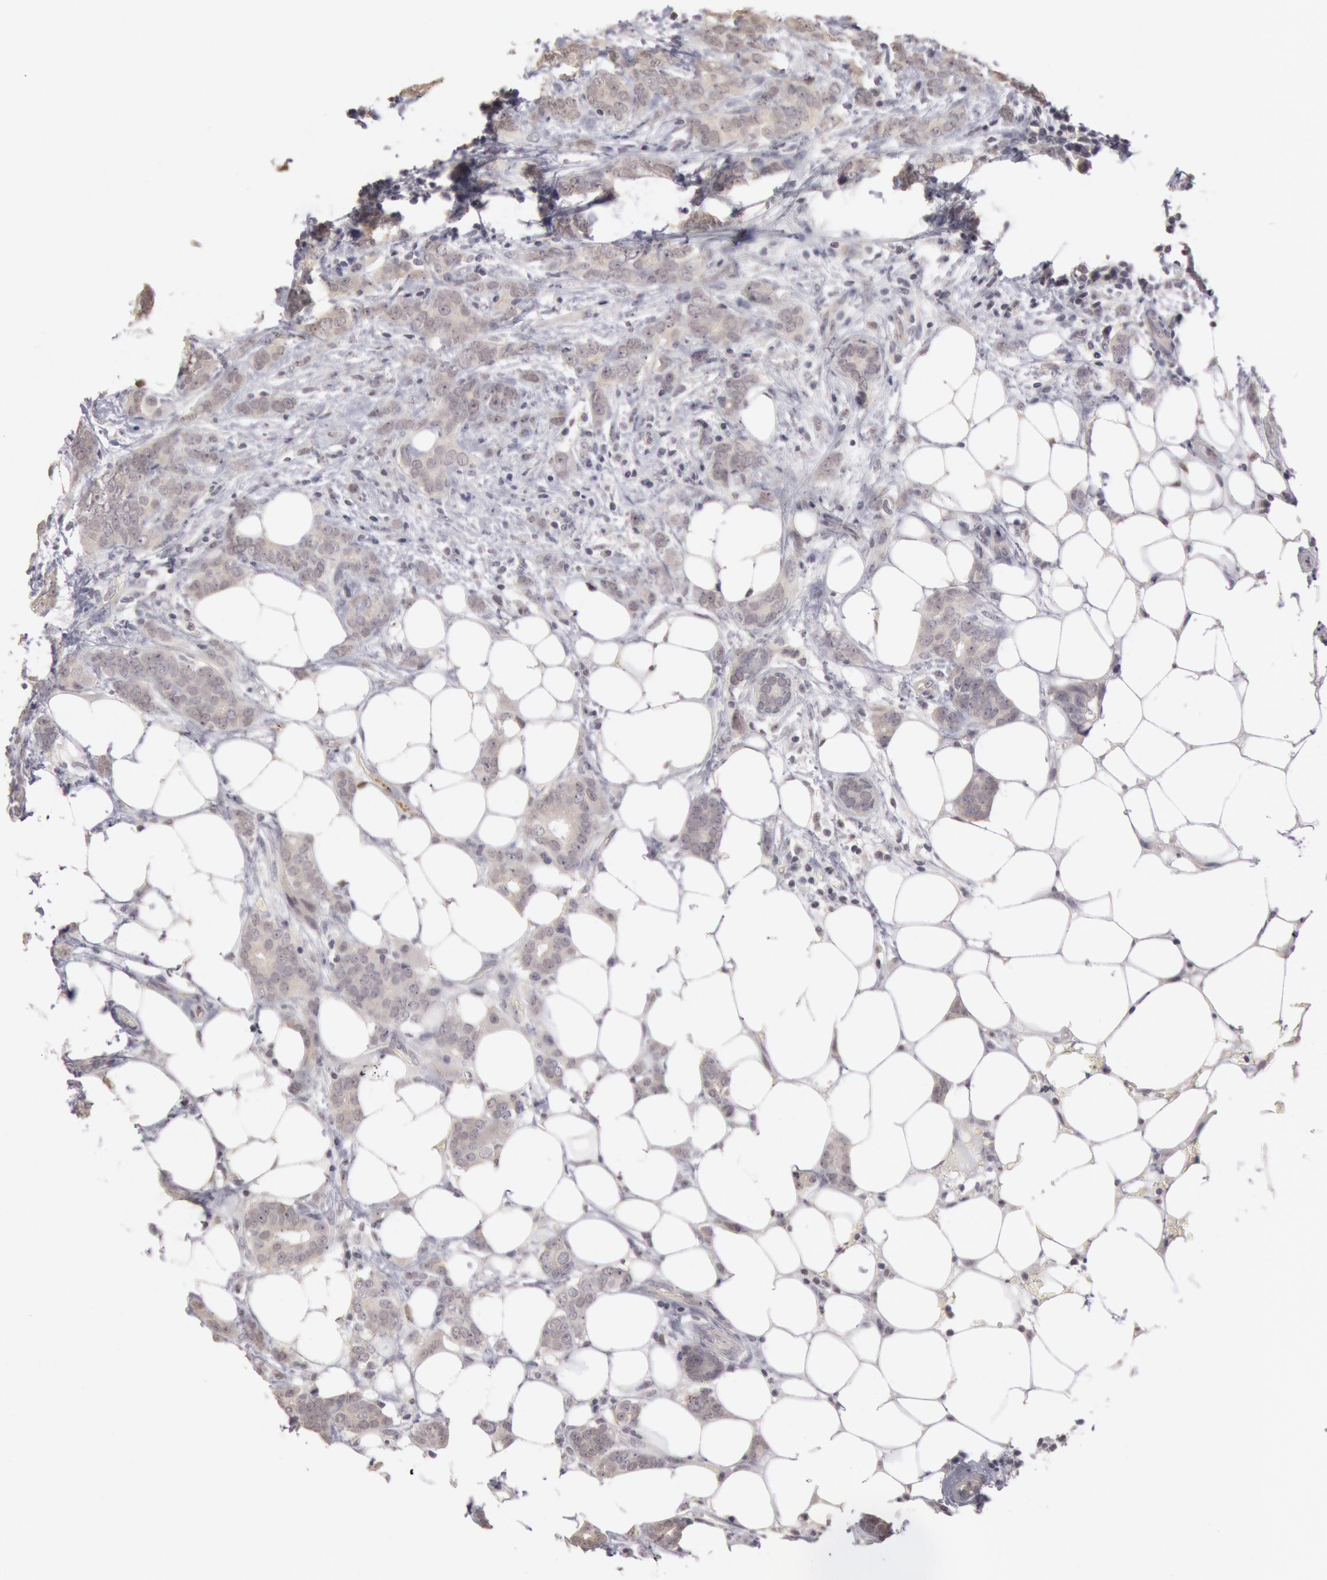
{"staining": {"intensity": "negative", "quantity": "none", "location": "none"}, "tissue": "breast cancer", "cell_type": "Tumor cells", "image_type": "cancer", "snomed": [{"axis": "morphology", "description": "Duct carcinoma"}, {"axis": "topography", "description": "Breast"}], "caption": "IHC of breast cancer (infiltrating ductal carcinoma) shows no staining in tumor cells.", "gene": "RIMBP3C", "patient": {"sex": "female", "age": 53}}